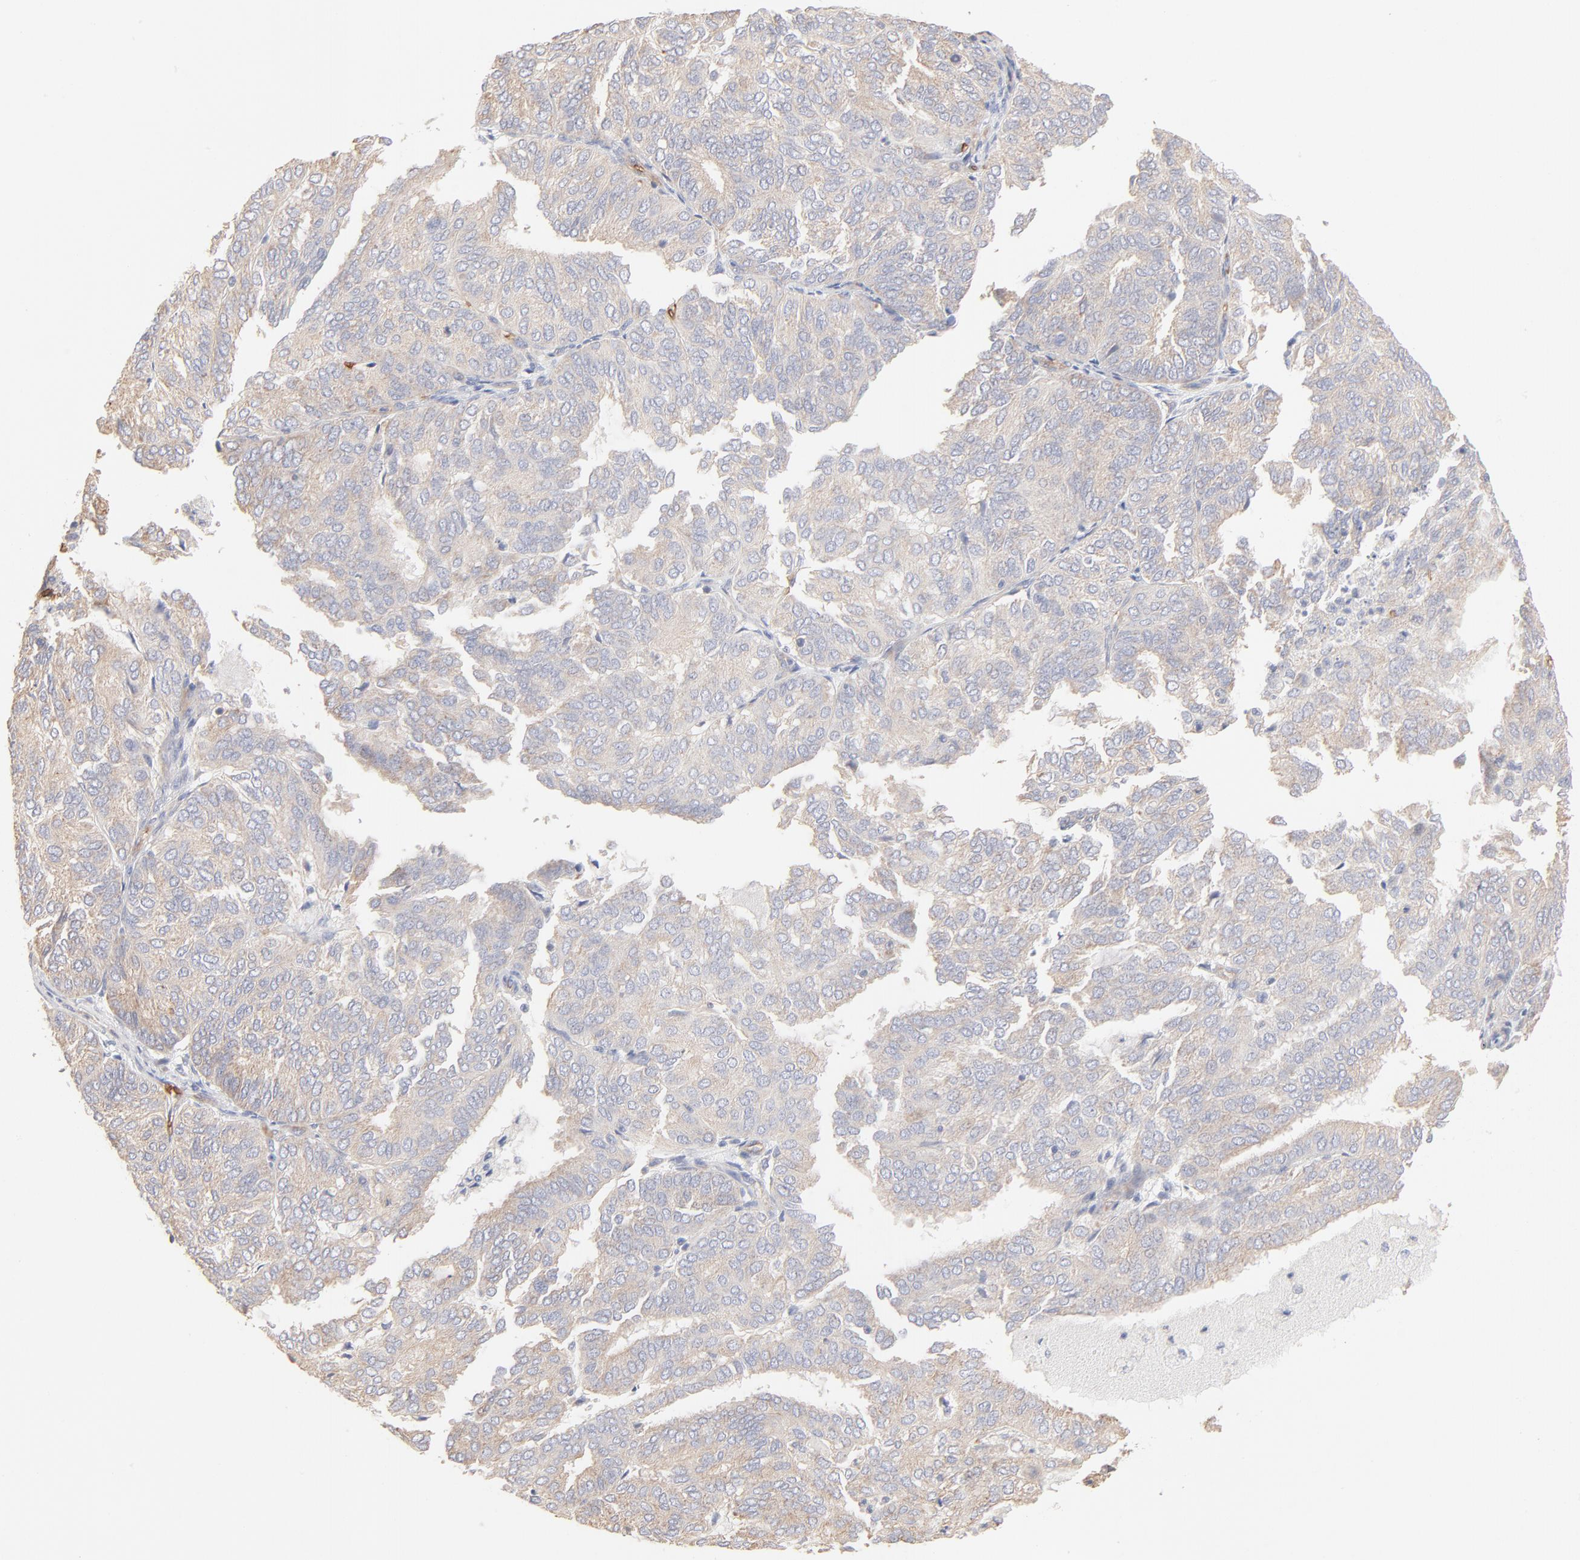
{"staining": {"intensity": "weak", "quantity": ">75%", "location": "cytoplasmic/membranous"}, "tissue": "endometrial cancer", "cell_type": "Tumor cells", "image_type": "cancer", "snomed": [{"axis": "morphology", "description": "Adenocarcinoma, NOS"}, {"axis": "topography", "description": "Endometrium"}], "caption": "Endometrial cancer stained with a brown dye displays weak cytoplasmic/membranous positive expression in about >75% of tumor cells.", "gene": "SPTB", "patient": {"sex": "female", "age": 59}}